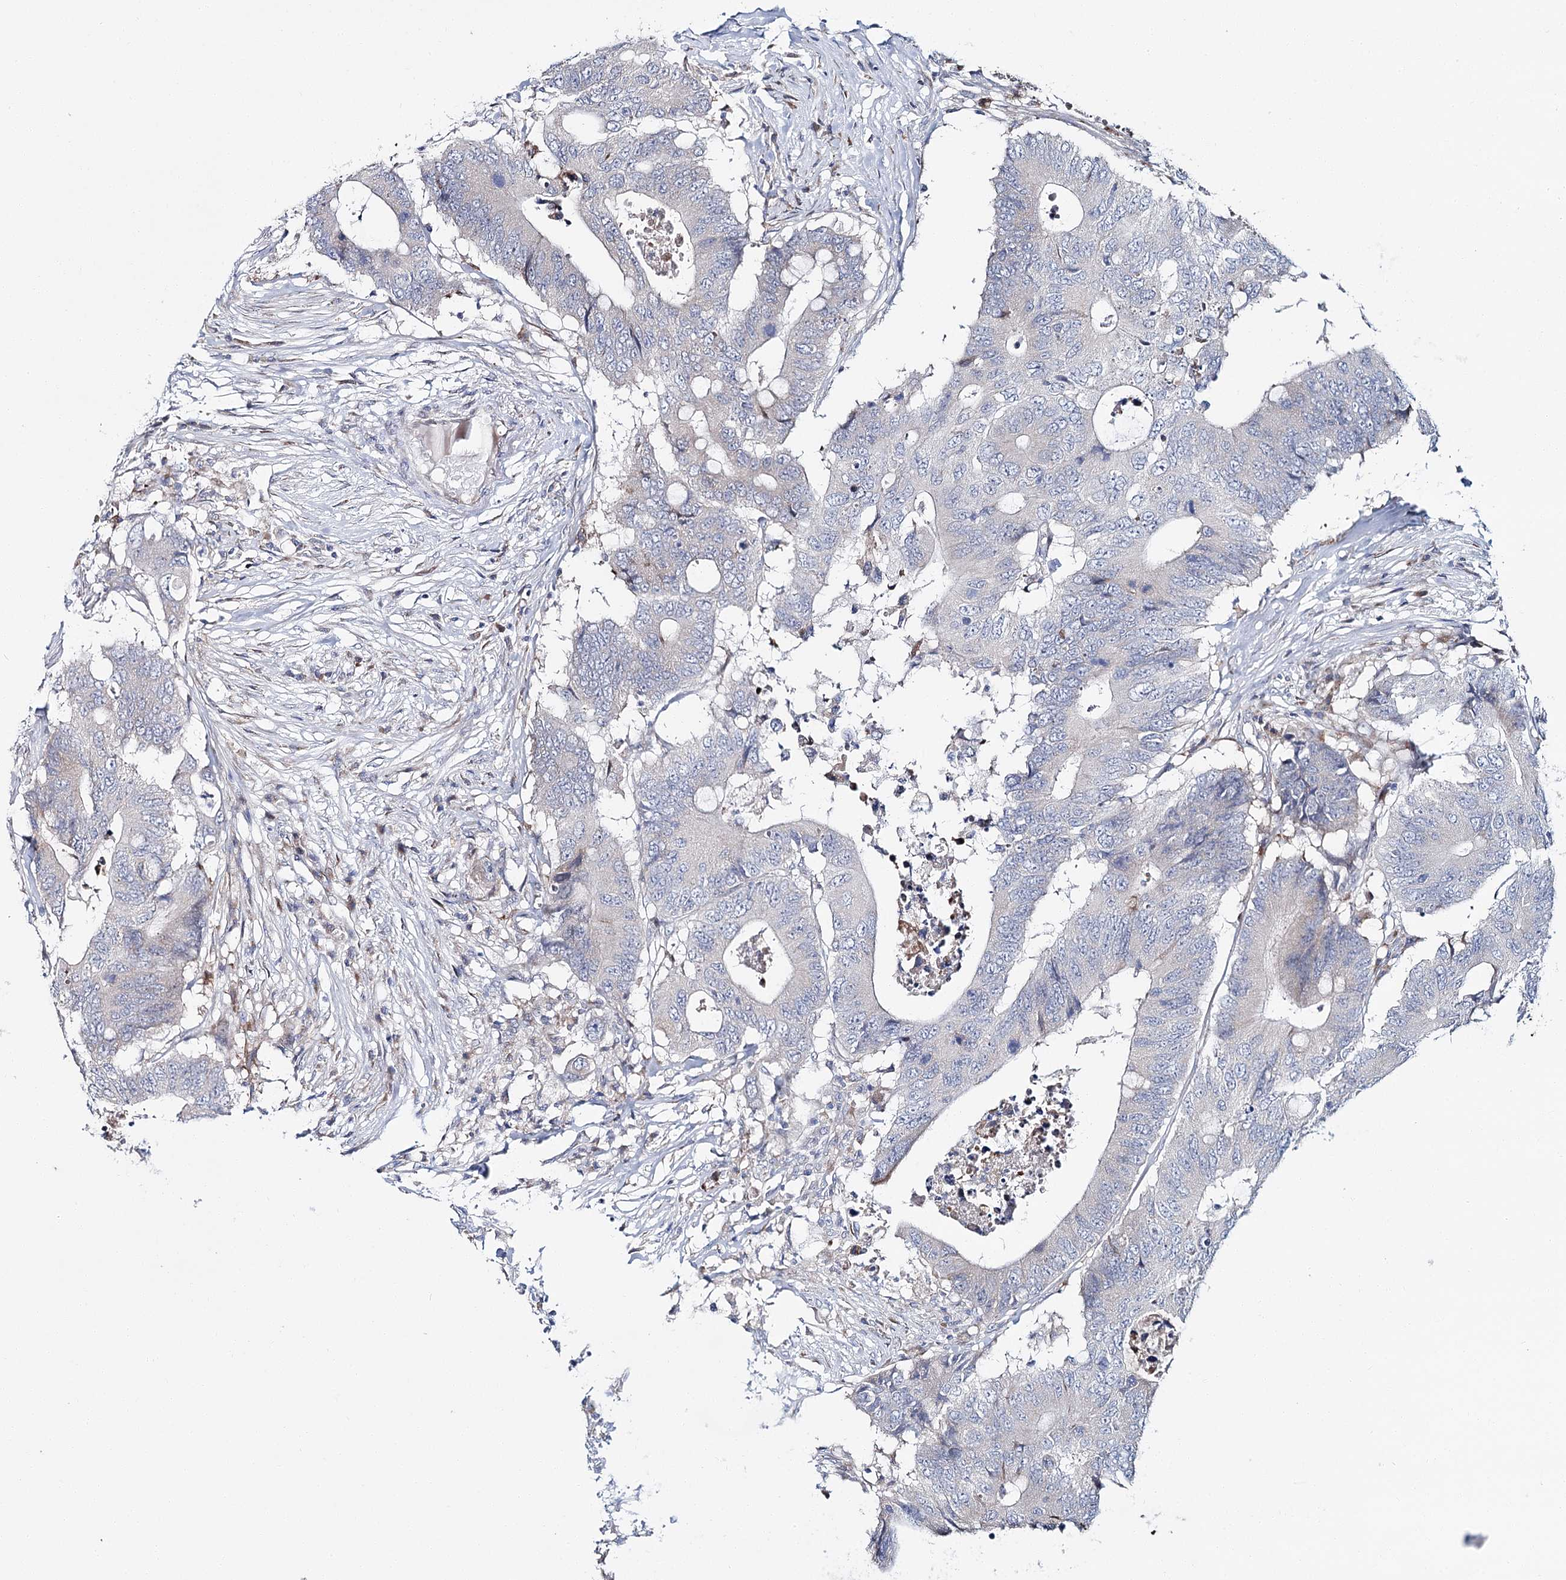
{"staining": {"intensity": "negative", "quantity": "none", "location": "none"}, "tissue": "colorectal cancer", "cell_type": "Tumor cells", "image_type": "cancer", "snomed": [{"axis": "morphology", "description": "Adenocarcinoma, NOS"}, {"axis": "topography", "description": "Colon"}], "caption": "Tumor cells show no significant protein positivity in colorectal cancer.", "gene": "CPLANE1", "patient": {"sex": "male", "age": 71}}